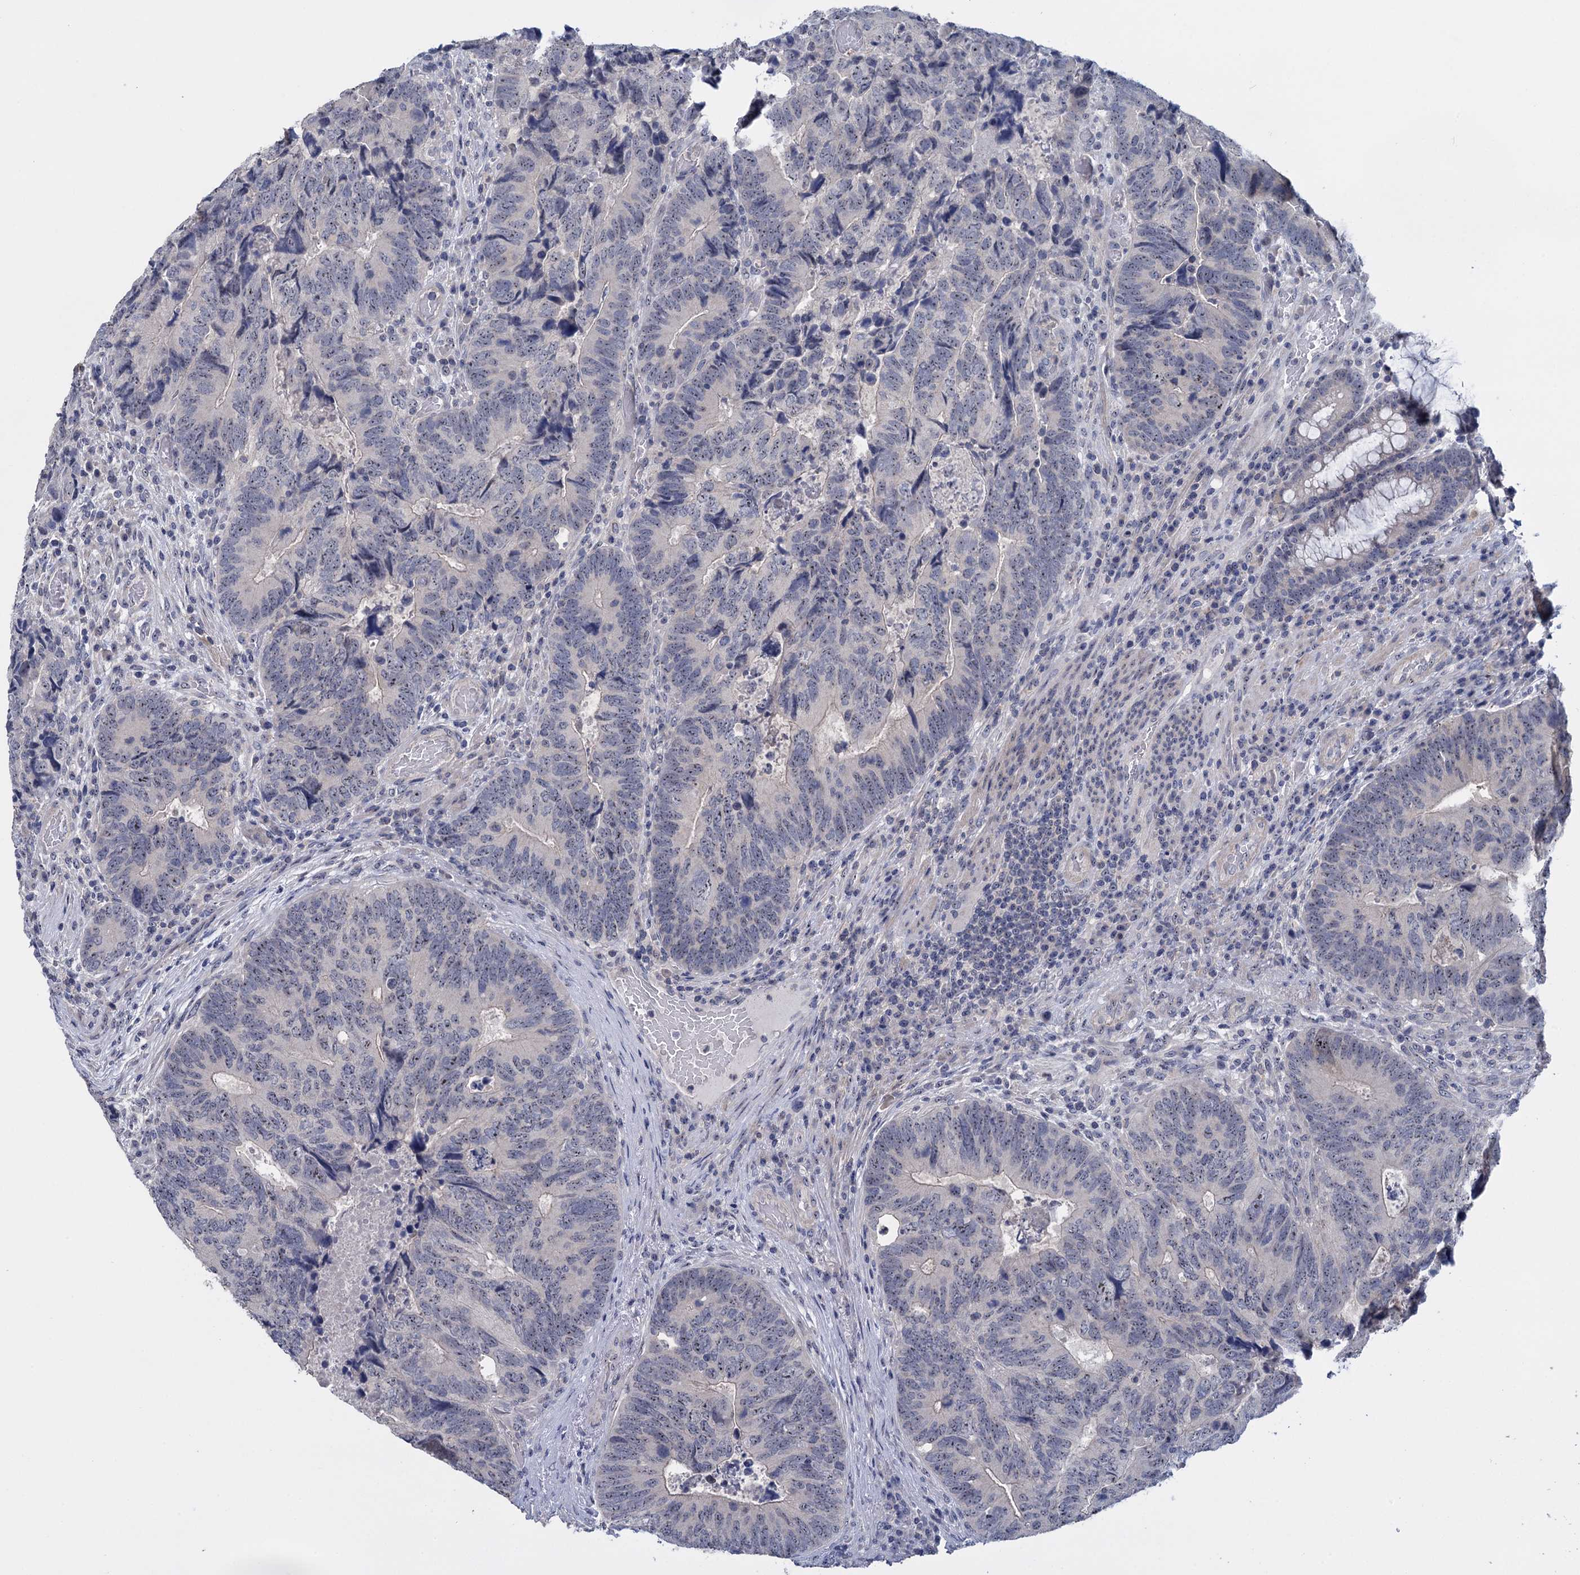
{"staining": {"intensity": "negative", "quantity": "none", "location": "none"}, "tissue": "colorectal cancer", "cell_type": "Tumor cells", "image_type": "cancer", "snomed": [{"axis": "morphology", "description": "Adenocarcinoma, NOS"}, {"axis": "topography", "description": "Colon"}], "caption": "There is no significant expression in tumor cells of colorectal cancer (adenocarcinoma).", "gene": "SFN", "patient": {"sex": "female", "age": 67}}